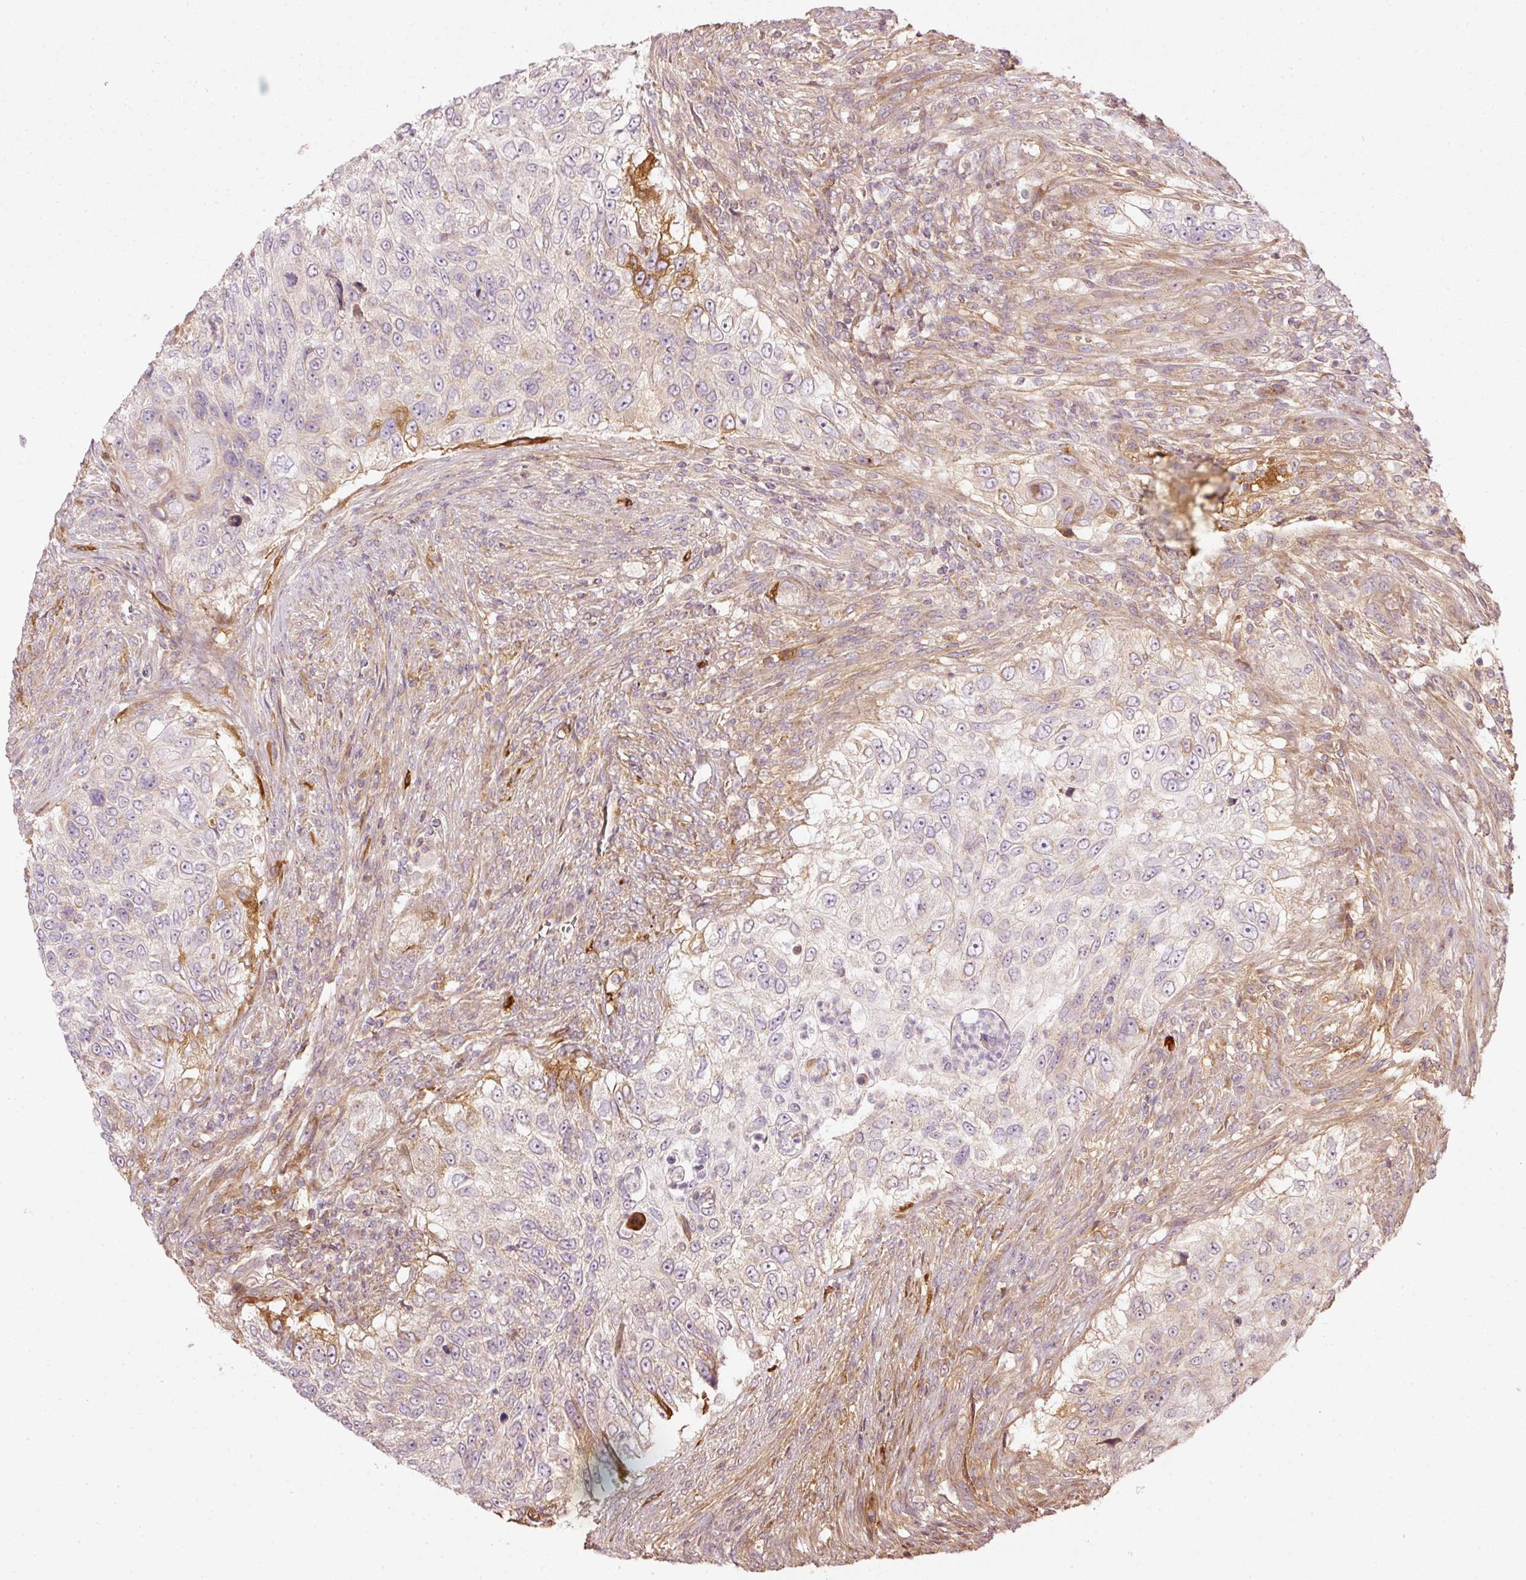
{"staining": {"intensity": "moderate", "quantity": "<25%", "location": "cytoplasmic/membranous"}, "tissue": "urothelial cancer", "cell_type": "Tumor cells", "image_type": "cancer", "snomed": [{"axis": "morphology", "description": "Urothelial carcinoma, High grade"}, {"axis": "topography", "description": "Urinary bladder"}], "caption": "Brown immunohistochemical staining in human high-grade urothelial carcinoma displays moderate cytoplasmic/membranous staining in about <25% of tumor cells.", "gene": "SERPING1", "patient": {"sex": "female", "age": 60}}